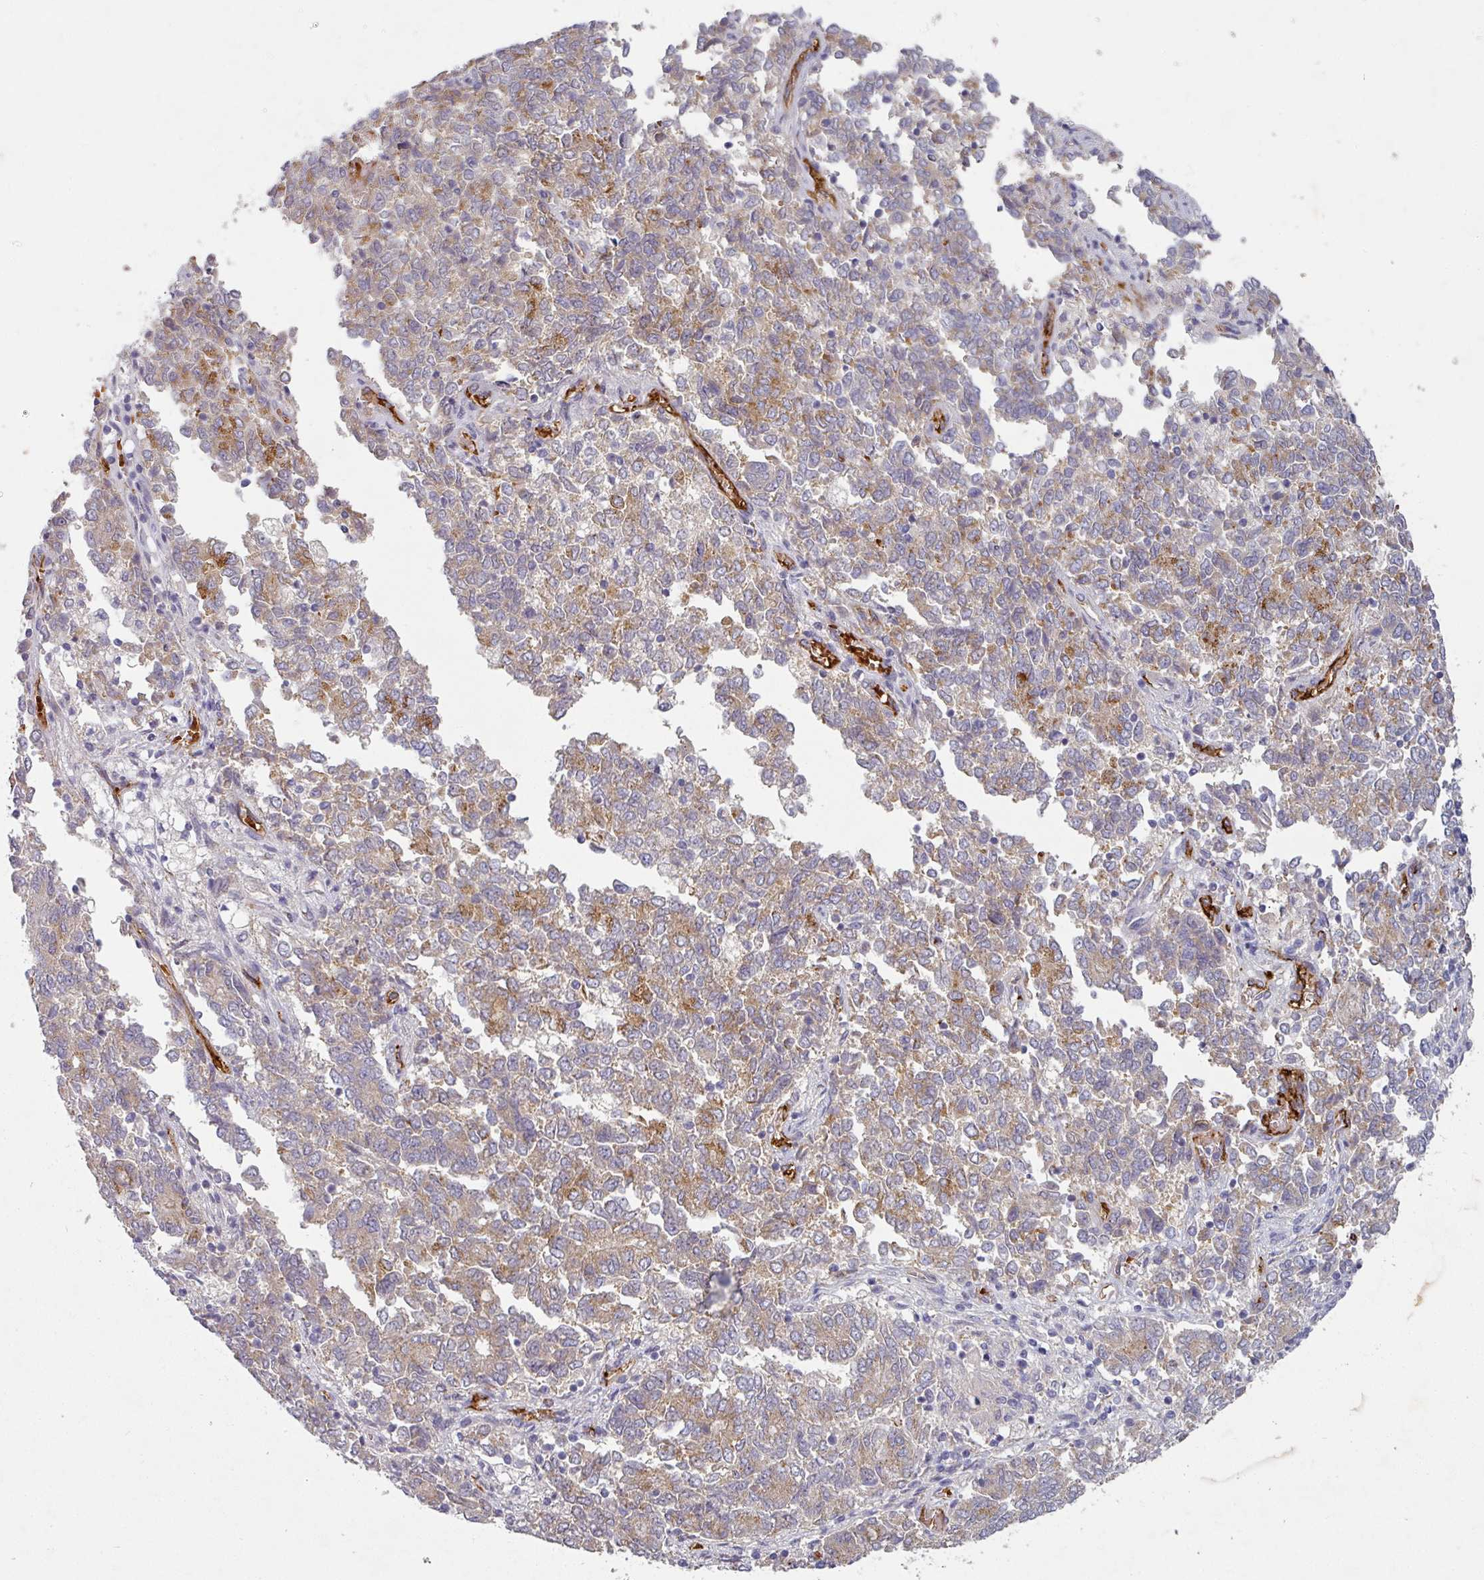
{"staining": {"intensity": "moderate", "quantity": "25%-75%", "location": "cytoplasmic/membranous"}, "tissue": "endometrial cancer", "cell_type": "Tumor cells", "image_type": "cancer", "snomed": [{"axis": "morphology", "description": "Adenocarcinoma, NOS"}, {"axis": "topography", "description": "Endometrium"}], "caption": "Human endometrial adenocarcinoma stained with a brown dye reveals moderate cytoplasmic/membranous positive expression in approximately 25%-75% of tumor cells.", "gene": "PRODH2", "patient": {"sex": "female", "age": 80}}